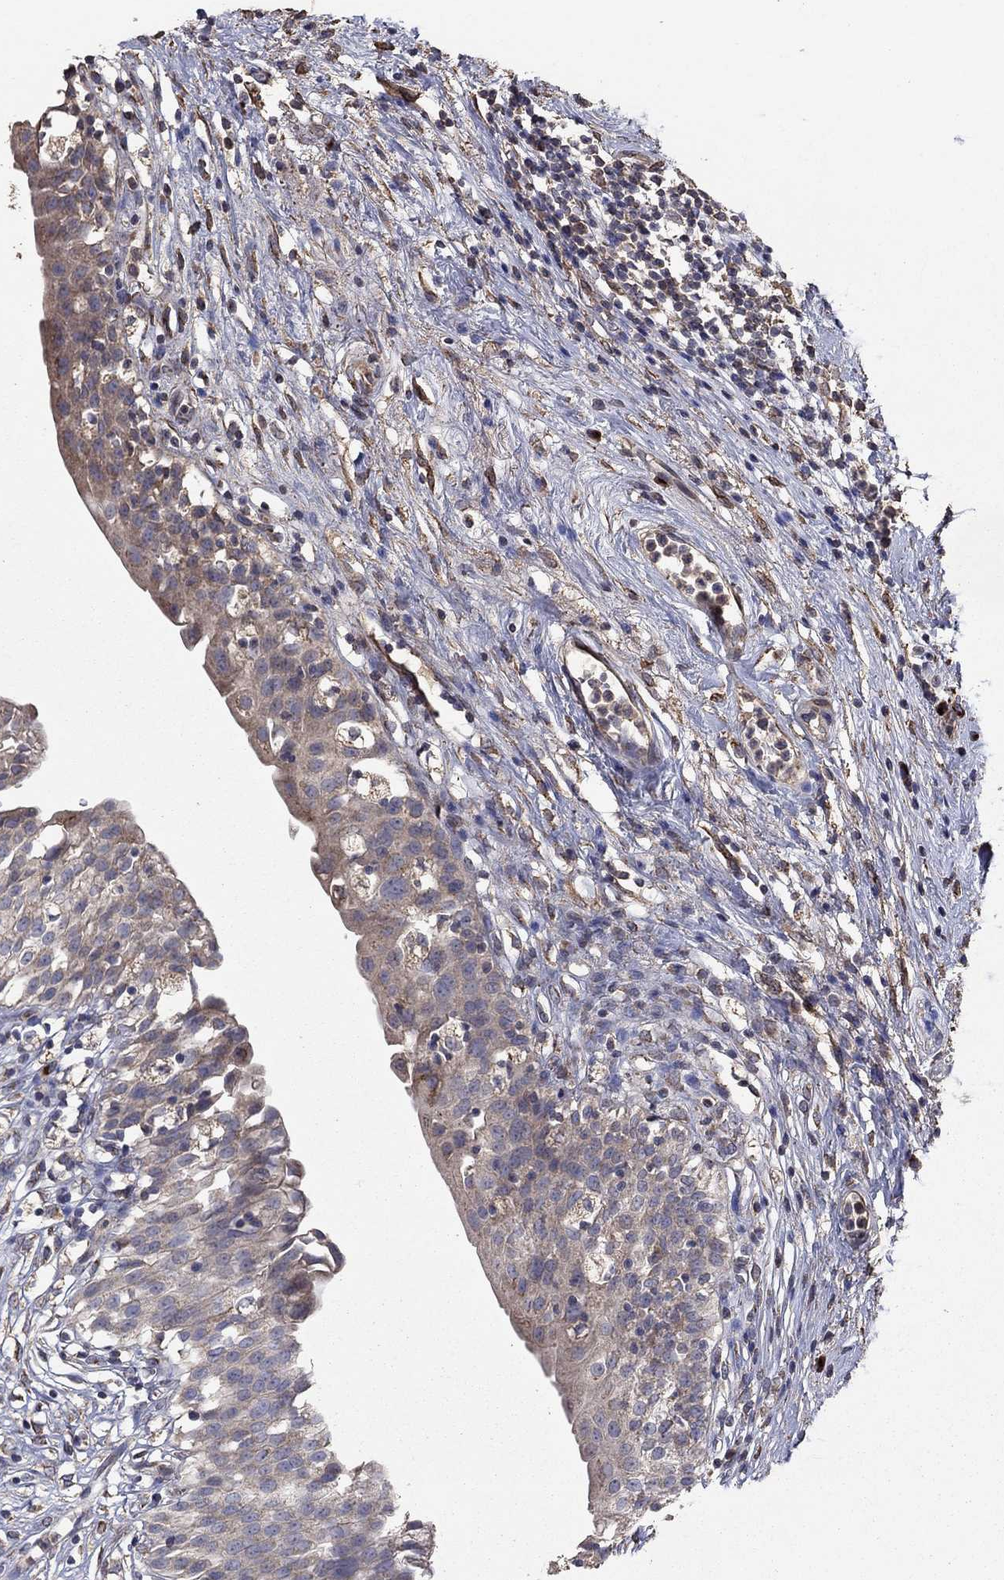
{"staining": {"intensity": "weak", "quantity": "25%-75%", "location": "cytoplasmic/membranous"}, "tissue": "urinary bladder", "cell_type": "Urothelial cells", "image_type": "normal", "snomed": [{"axis": "morphology", "description": "Normal tissue, NOS"}, {"axis": "topography", "description": "Urinary bladder"}], "caption": "This micrograph reveals IHC staining of unremarkable urinary bladder, with low weak cytoplasmic/membranous expression in about 25%-75% of urothelial cells.", "gene": "FLT4", "patient": {"sex": "male", "age": 76}}